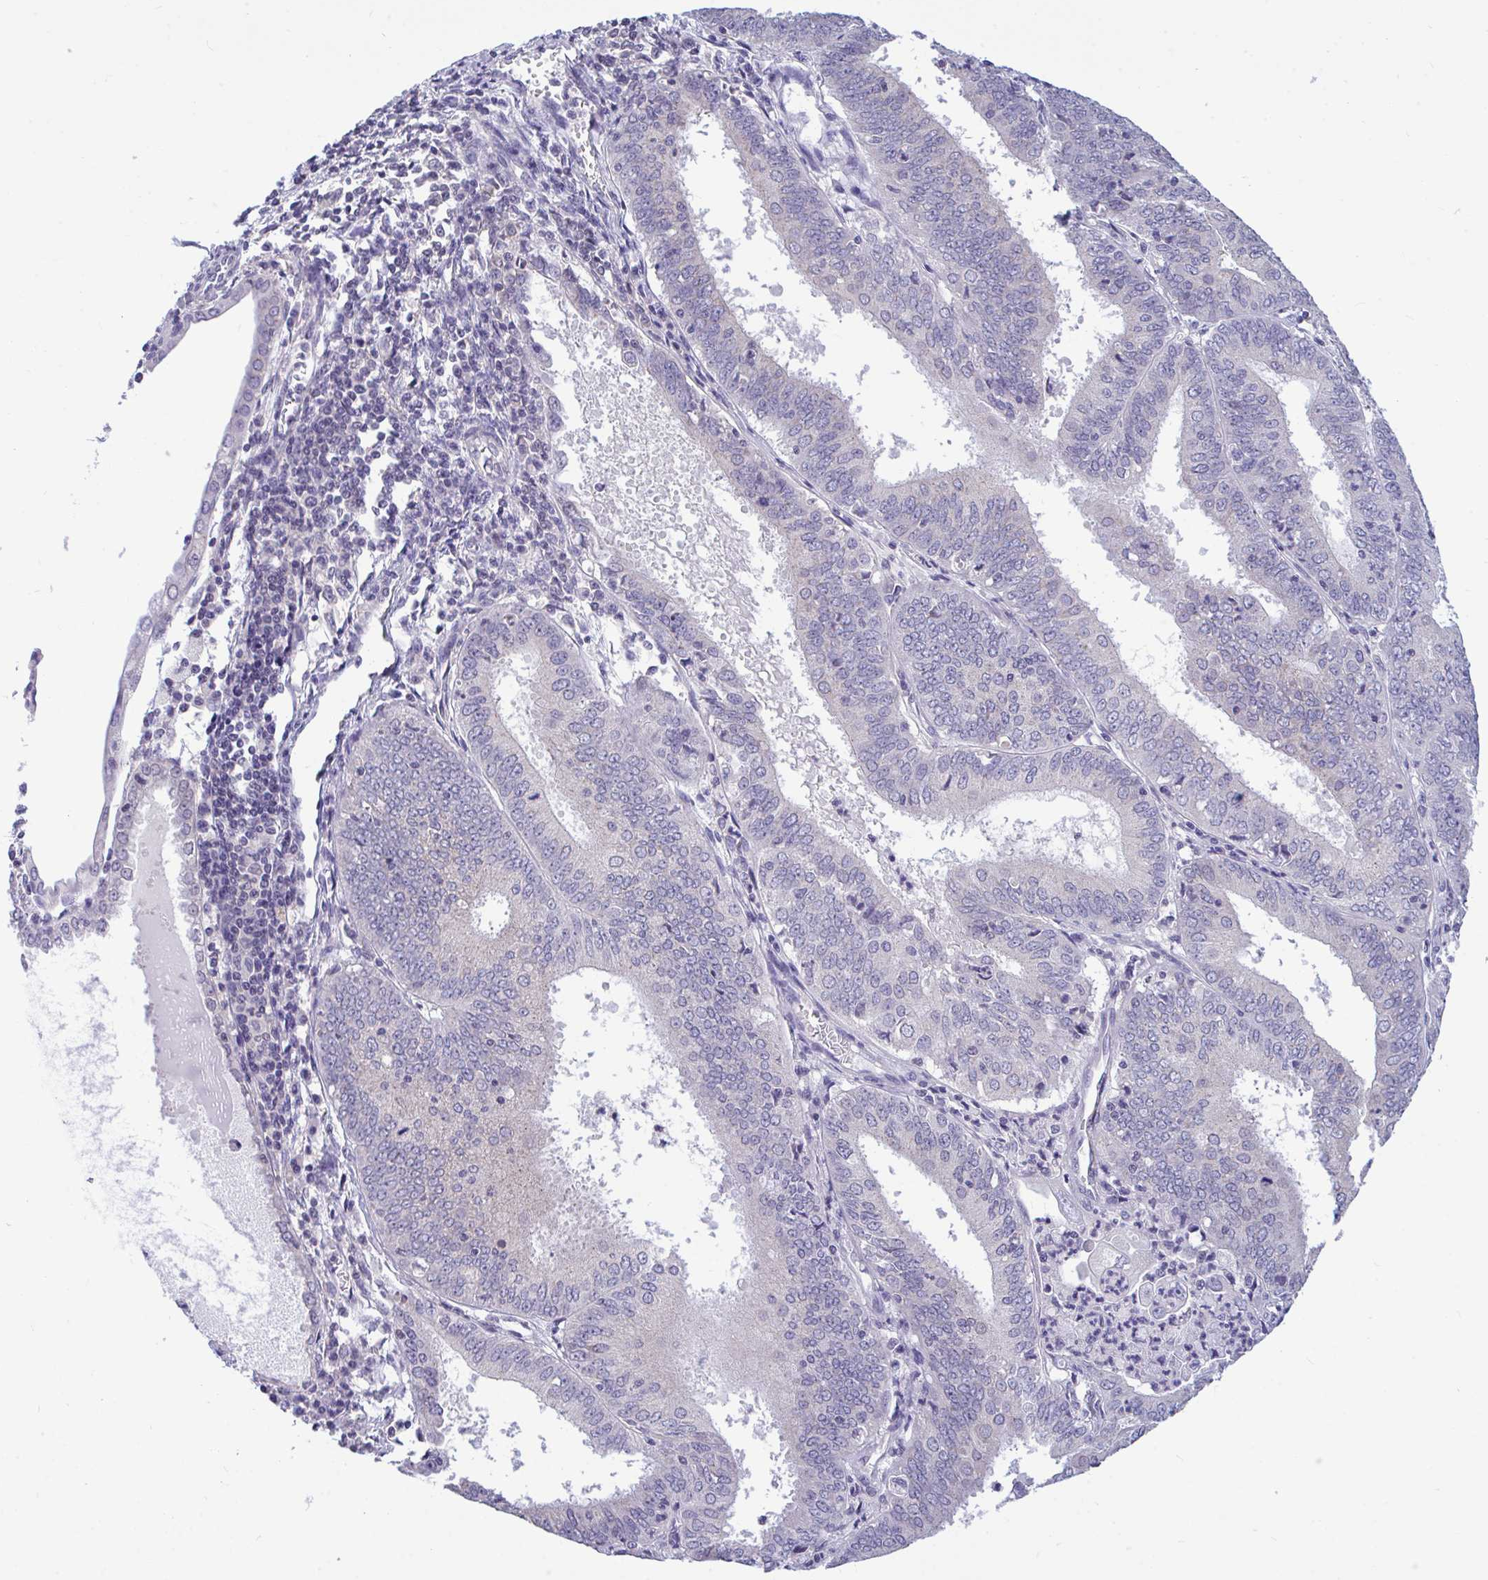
{"staining": {"intensity": "negative", "quantity": "none", "location": "none"}, "tissue": "cervical cancer", "cell_type": "Tumor cells", "image_type": "cancer", "snomed": [{"axis": "morphology", "description": "Adenocarcinoma, NOS"}, {"axis": "topography", "description": "Cervix"}], "caption": "Immunohistochemistry photomicrograph of human adenocarcinoma (cervical) stained for a protein (brown), which demonstrates no expression in tumor cells.", "gene": "PIGK", "patient": {"sex": "female", "age": 56}}